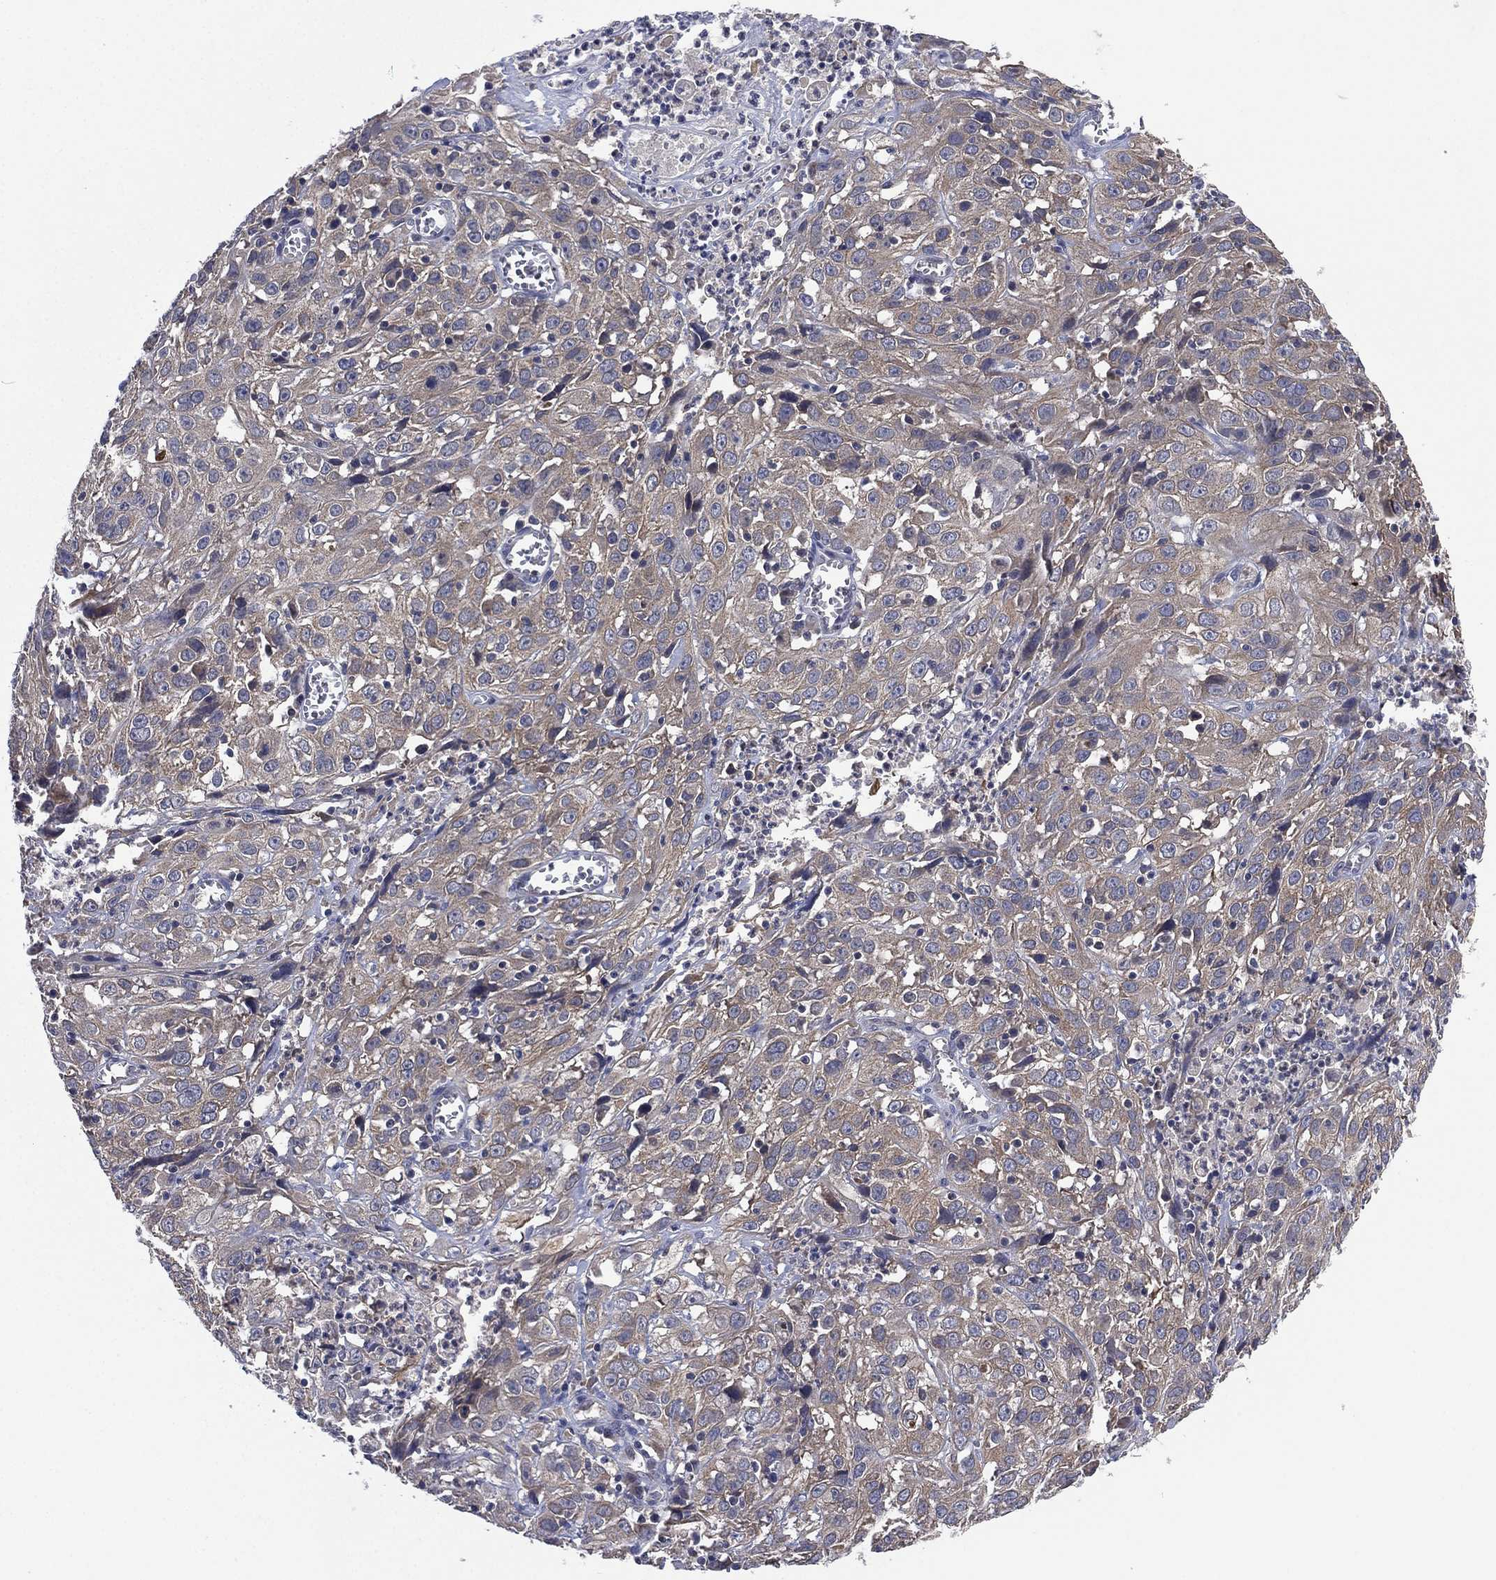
{"staining": {"intensity": "negative", "quantity": "none", "location": "none"}, "tissue": "cervical cancer", "cell_type": "Tumor cells", "image_type": "cancer", "snomed": [{"axis": "morphology", "description": "Squamous cell carcinoma, NOS"}, {"axis": "topography", "description": "Cervix"}], "caption": "Cervical cancer (squamous cell carcinoma) stained for a protein using immunohistochemistry (IHC) demonstrates no staining tumor cells.", "gene": "MPP7", "patient": {"sex": "female", "age": 32}}